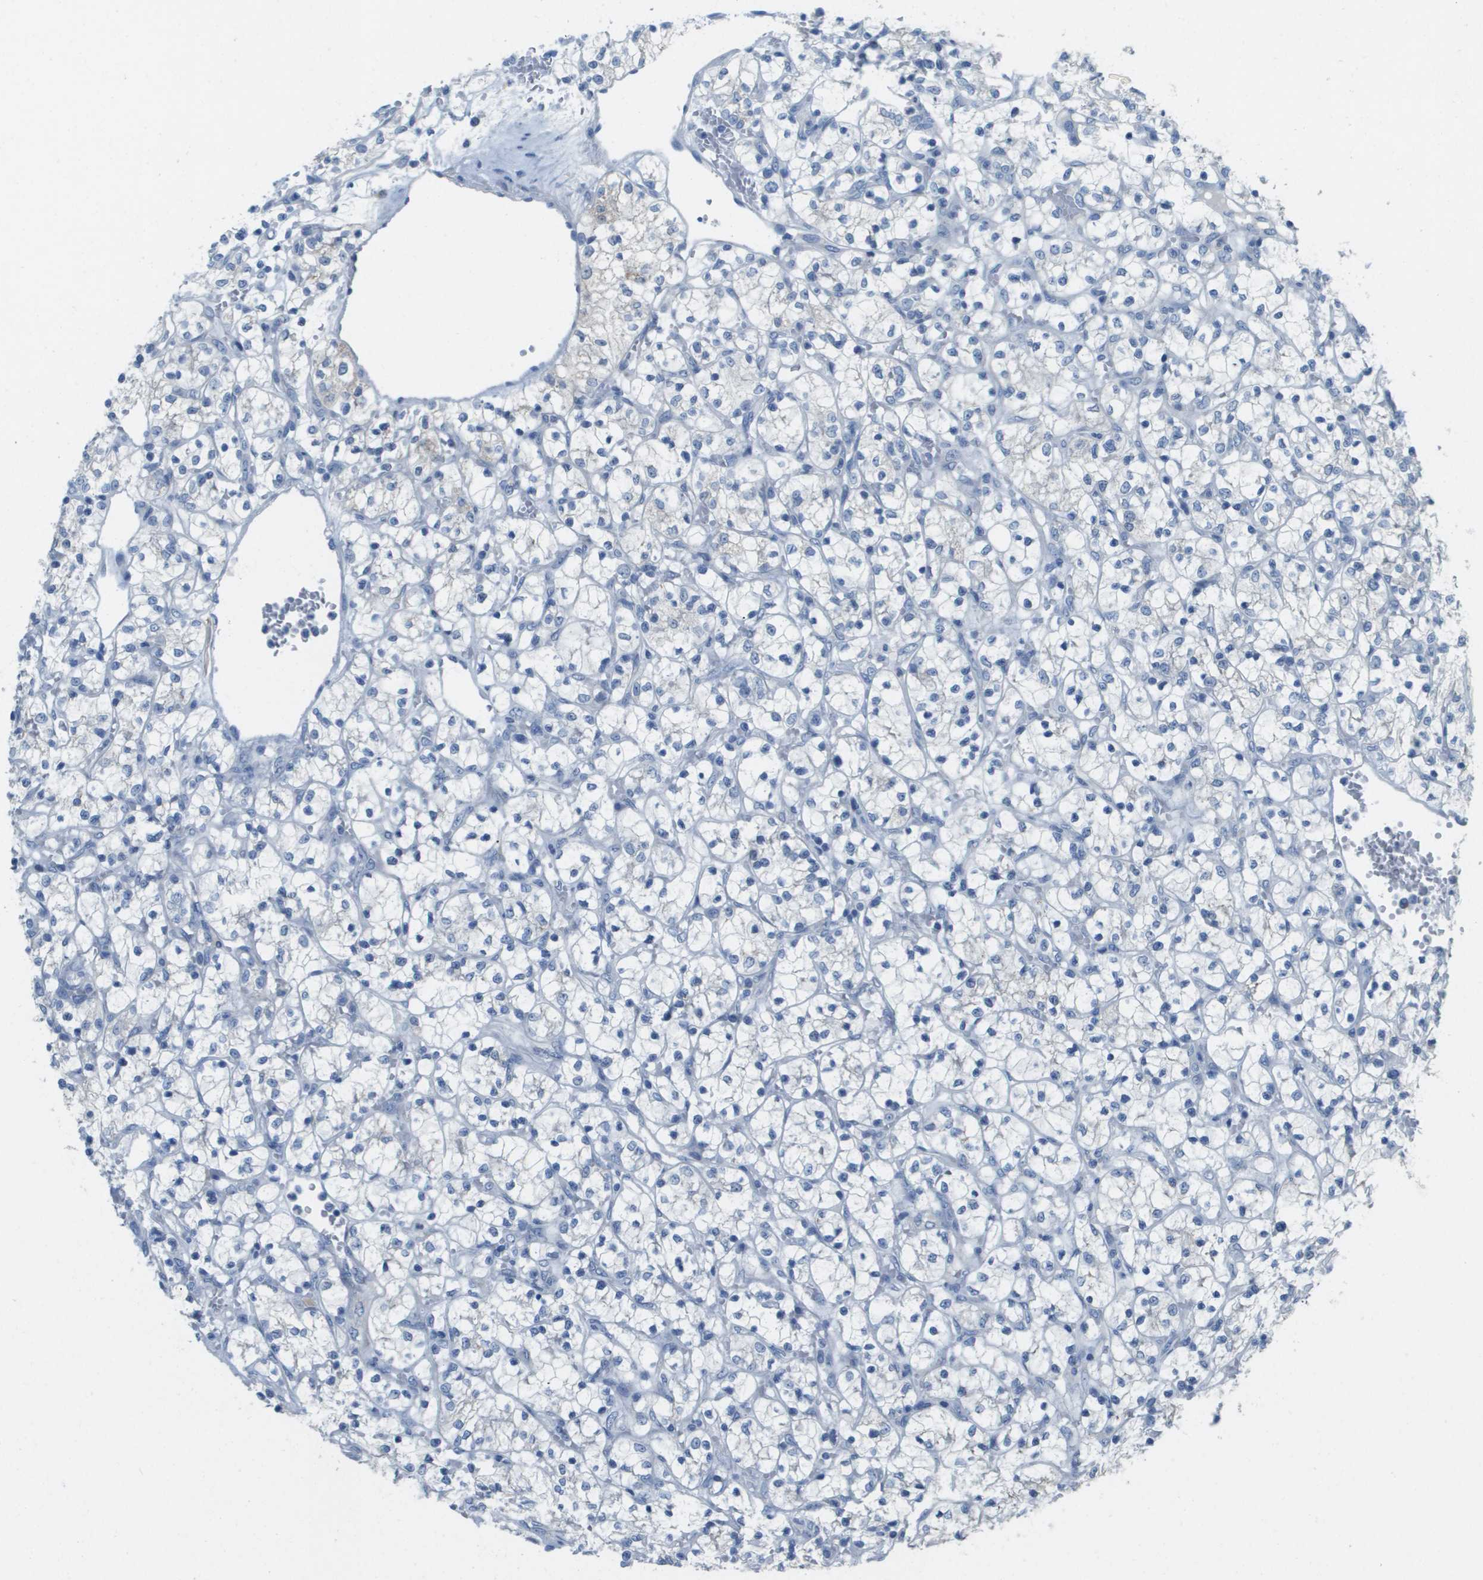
{"staining": {"intensity": "negative", "quantity": "none", "location": "none"}, "tissue": "renal cancer", "cell_type": "Tumor cells", "image_type": "cancer", "snomed": [{"axis": "morphology", "description": "Adenocarcinoma, NOS"}, {"axis": "topography", "description": "Kidney"}], "caption": "There is no significant expression in tumor cells of renal cancer.", "gene": "PTGDR2", "patient": {"sex": "female", "age": 69}}